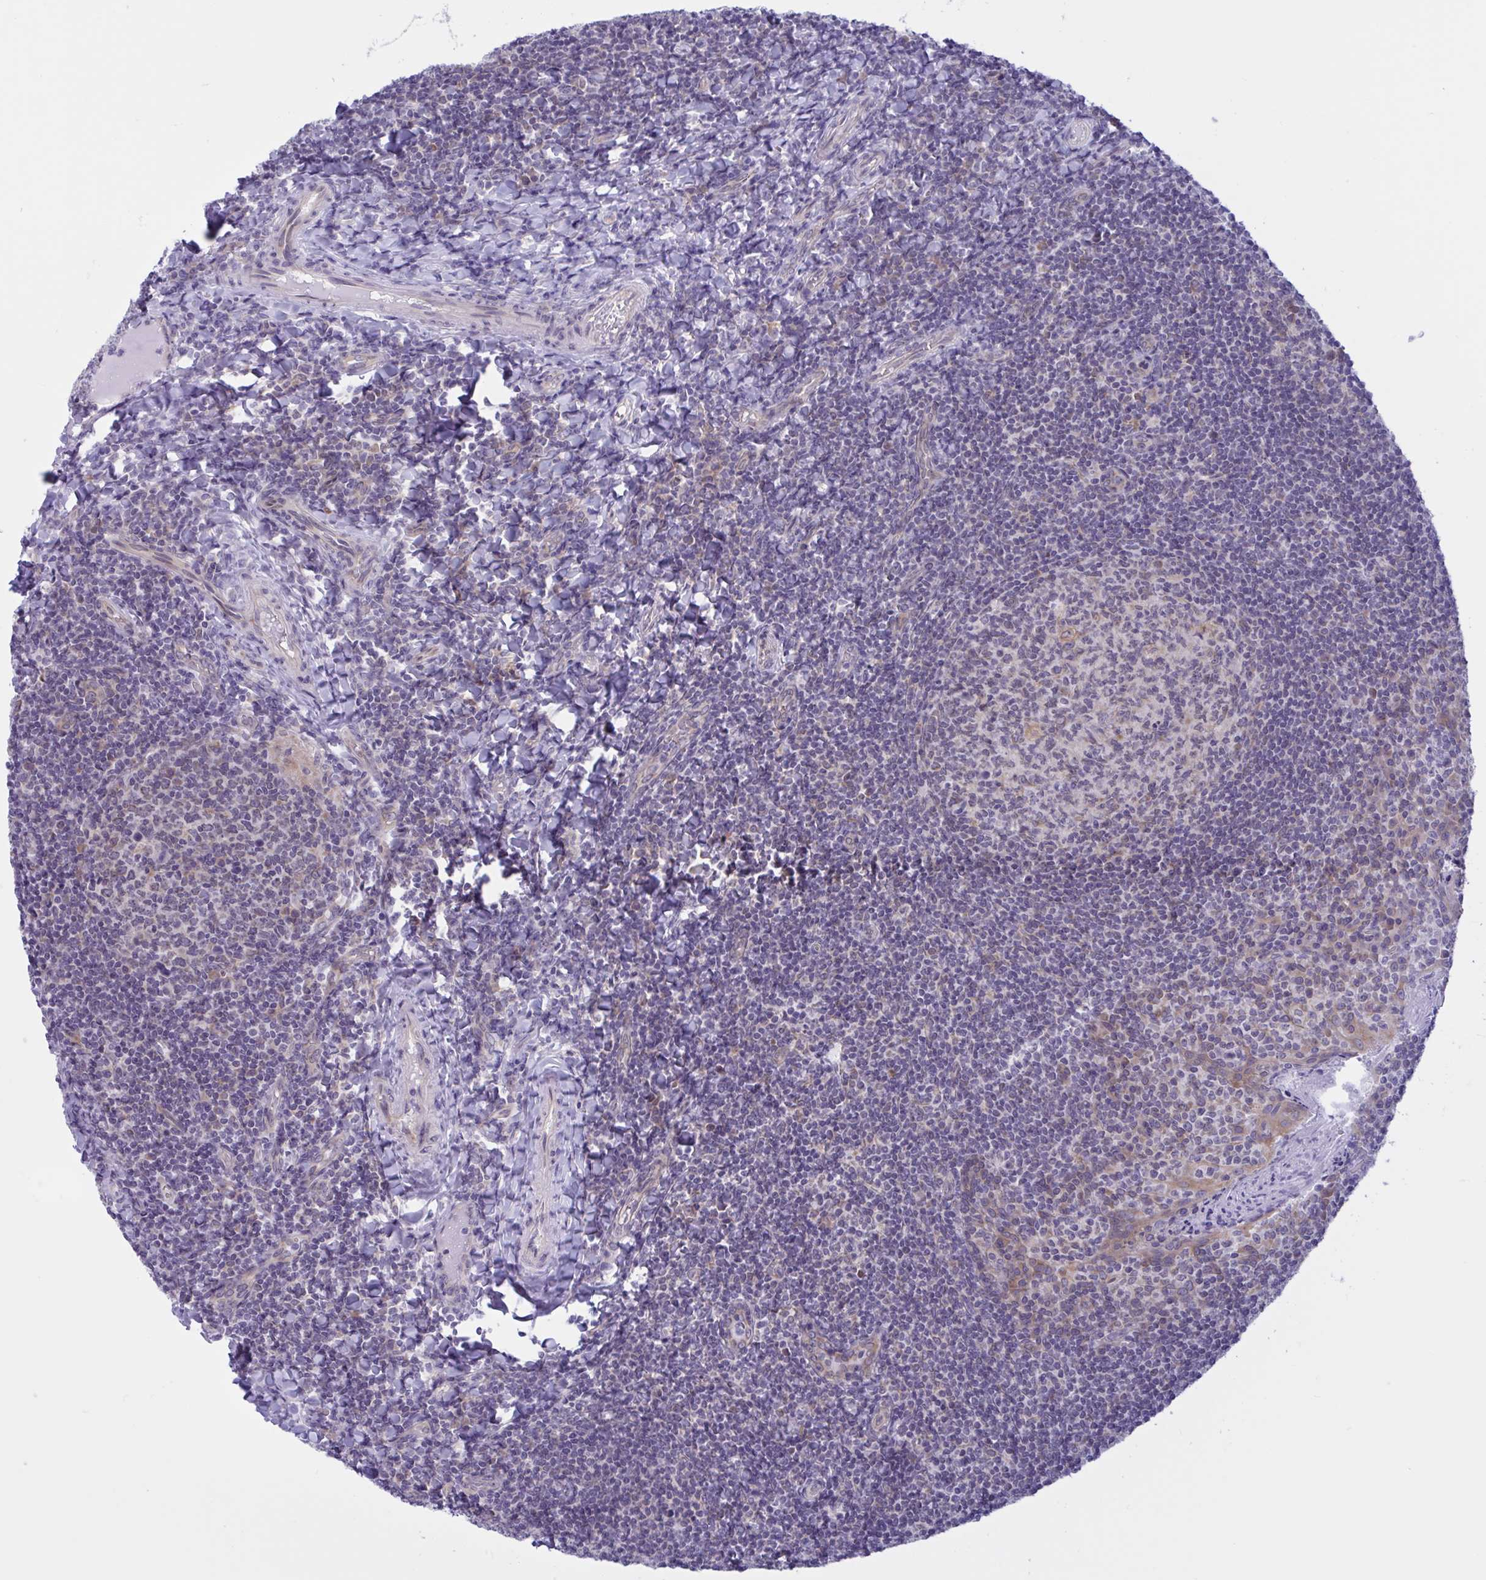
{"staining": {"intensity": "moderate", "quantity": "<25%", "location": "cytoplasmic/membranous"}, "tissue": "tonsil", "cell_type": "Germinal center cells", "image_type": "normal", "snomed": [{"axis": "morphology", "description": "Normal tissue, NOS"}, {"axis": "topography", "description": "Tonsil"}], "caption": "This photomicrograph displays immunohistochemistry staining of benign tonsil, with low moderate cytoplasmic/membranous positivity in about <25% of germinal center cells.", "gene": "CAMLG", "patient": {"sex": "female", "age": 10}}